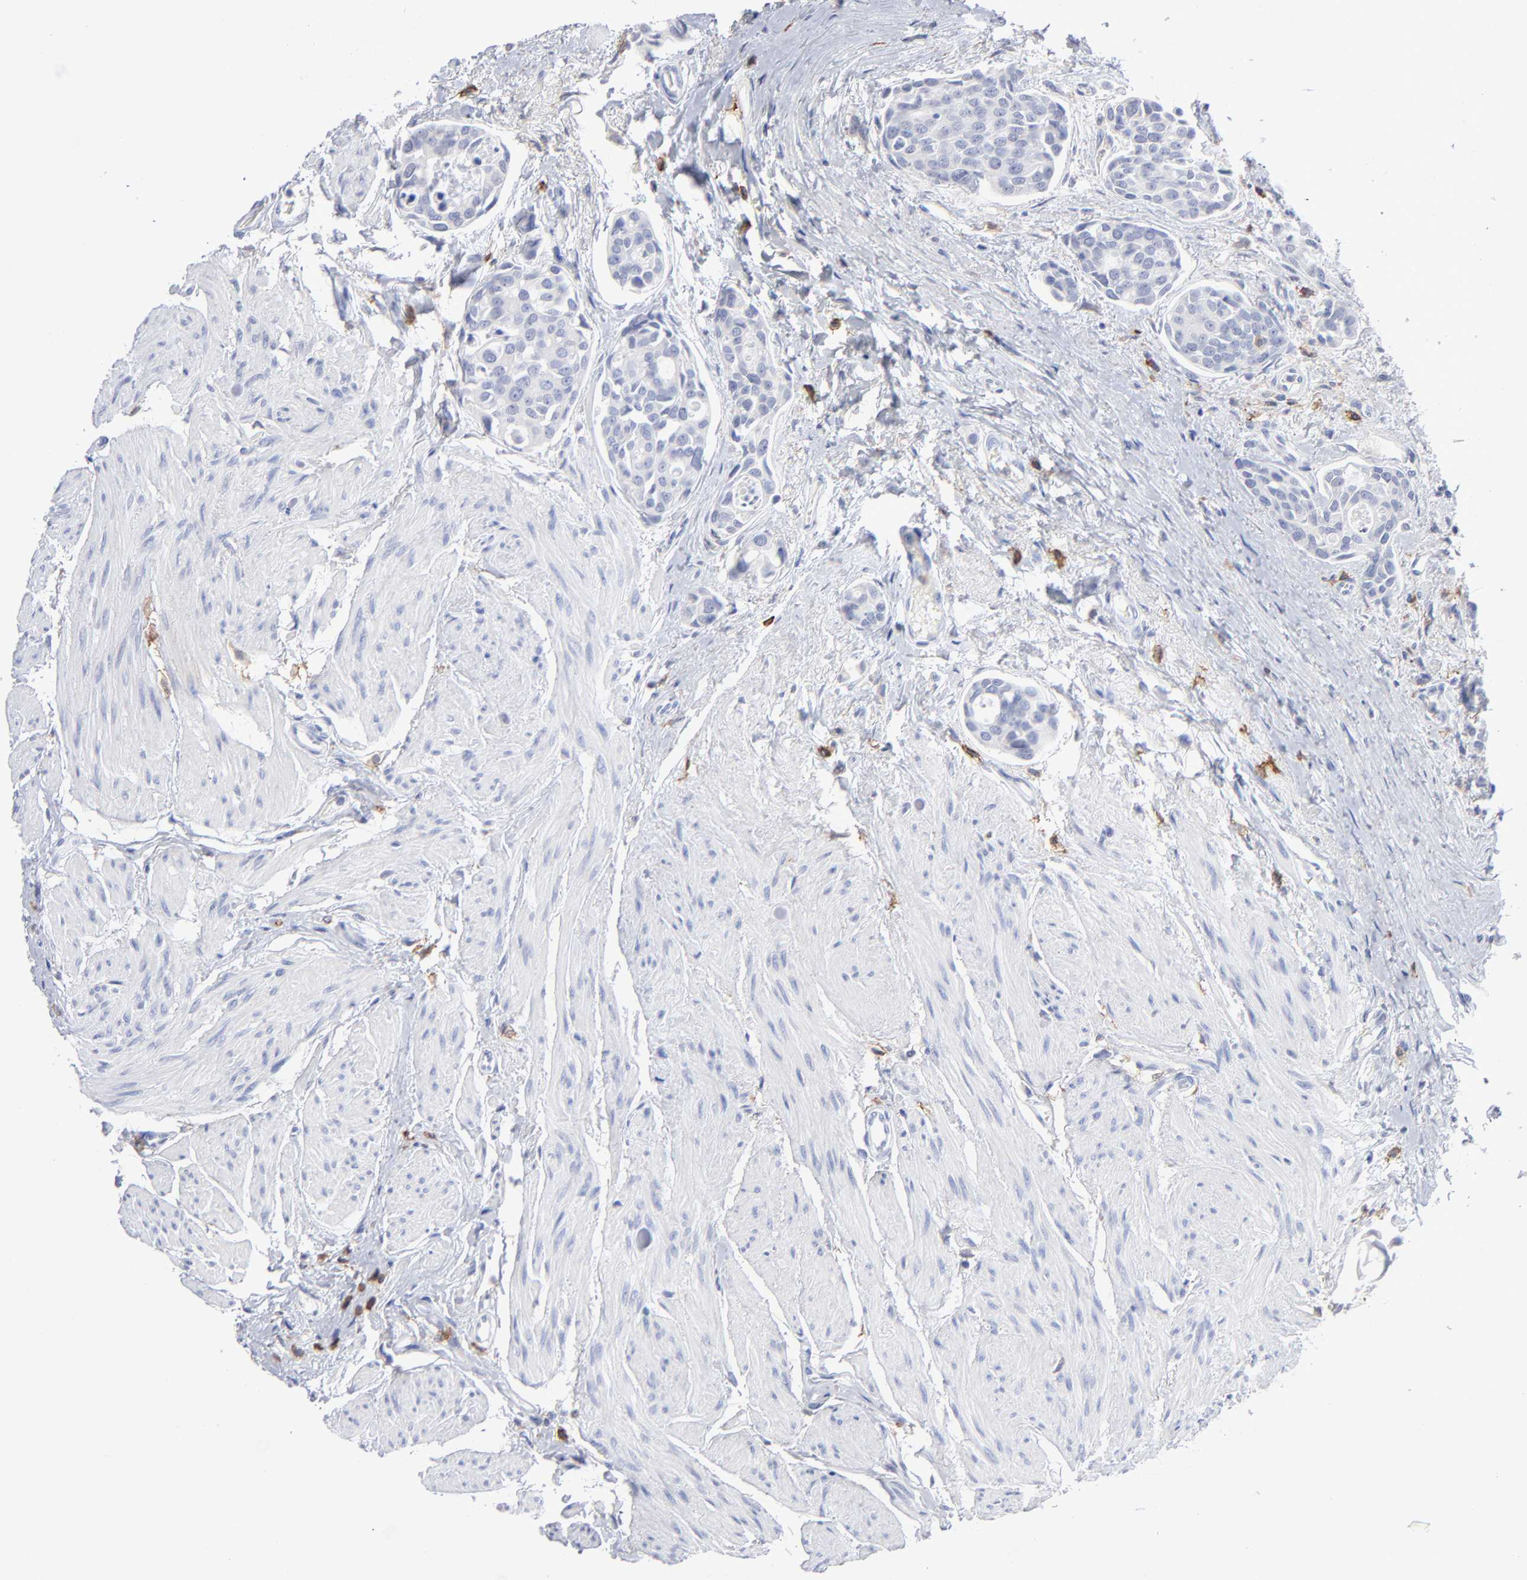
{"staining": {"intensity": "negative", "quantity": "none", "location": "none"}, "tissue": "urothelial cancer", "cell_type": "Tumor cells", "image_type": "cancer", "snomed": [{"axis": "morphology", "description": "Urothelial carcinoma, High grade"}, {"axis": "topography", "description": "Urinary bladder"}], "caption": "IHC of human urothelial carcinoma (high-grade) displays no staining in tumor cells.", "gene": "LAT2", "patient": {"sex": "male", "age": 78}}